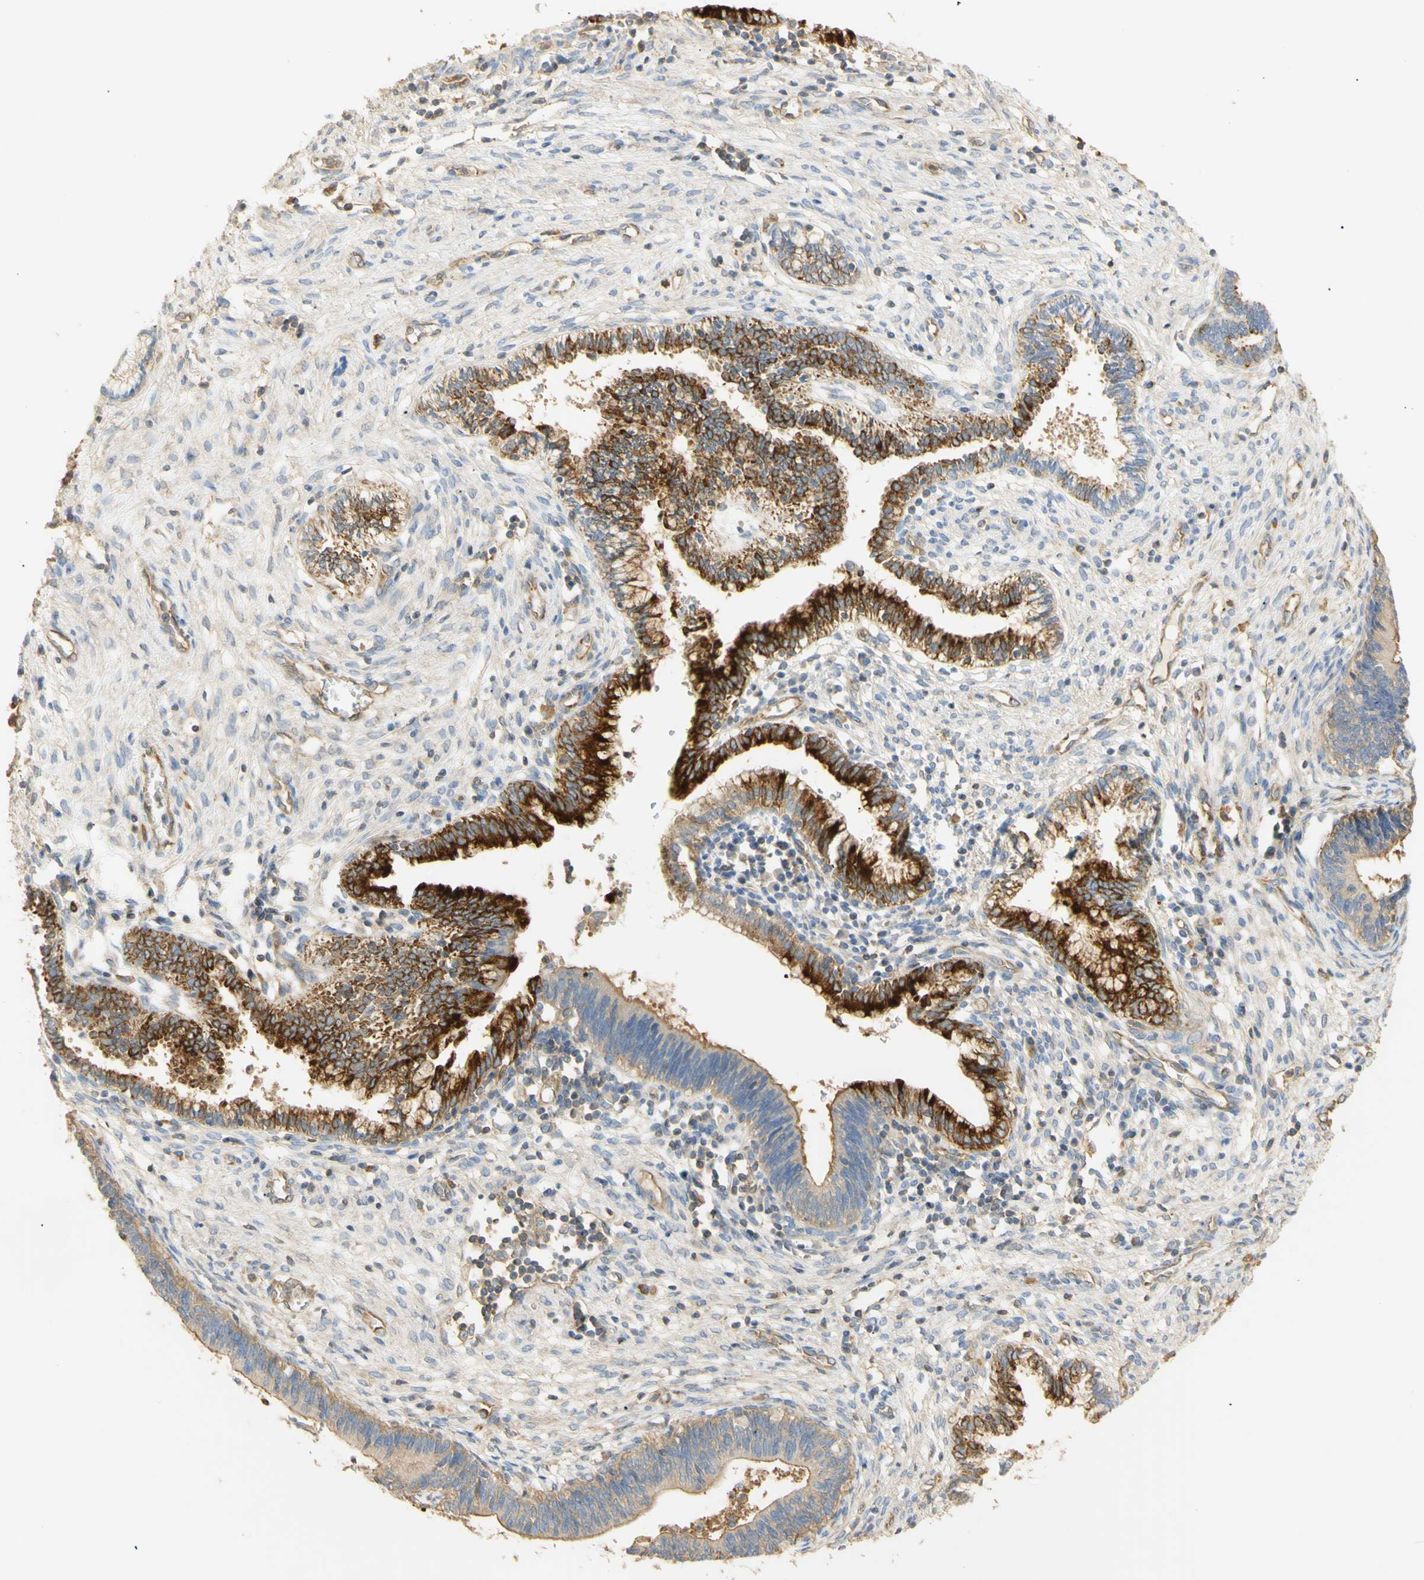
{"staining": {"intensity": "strong", "quantity": "25%-75%", "location": "cytoplasmic/membranous"}, "tissue": "cervical cancer", "cell_type": "Tumor cells", "image_type": "cancer", "snomed": [{"axis": "morphology", "description": "Adenocarcinoma, NOS"}, {"axis": "topography", "description": "Cervix"}], "caption": "A high-resolution histopathology image shows immunohistochemistry (IHC) staining of cervical cancer, which exhibits strong cytoplasmic/membranous positivity in about 25%-75% of tumor cells.", "gene": "KCNE4", "patient": {"sex": "female", "age": 44}}